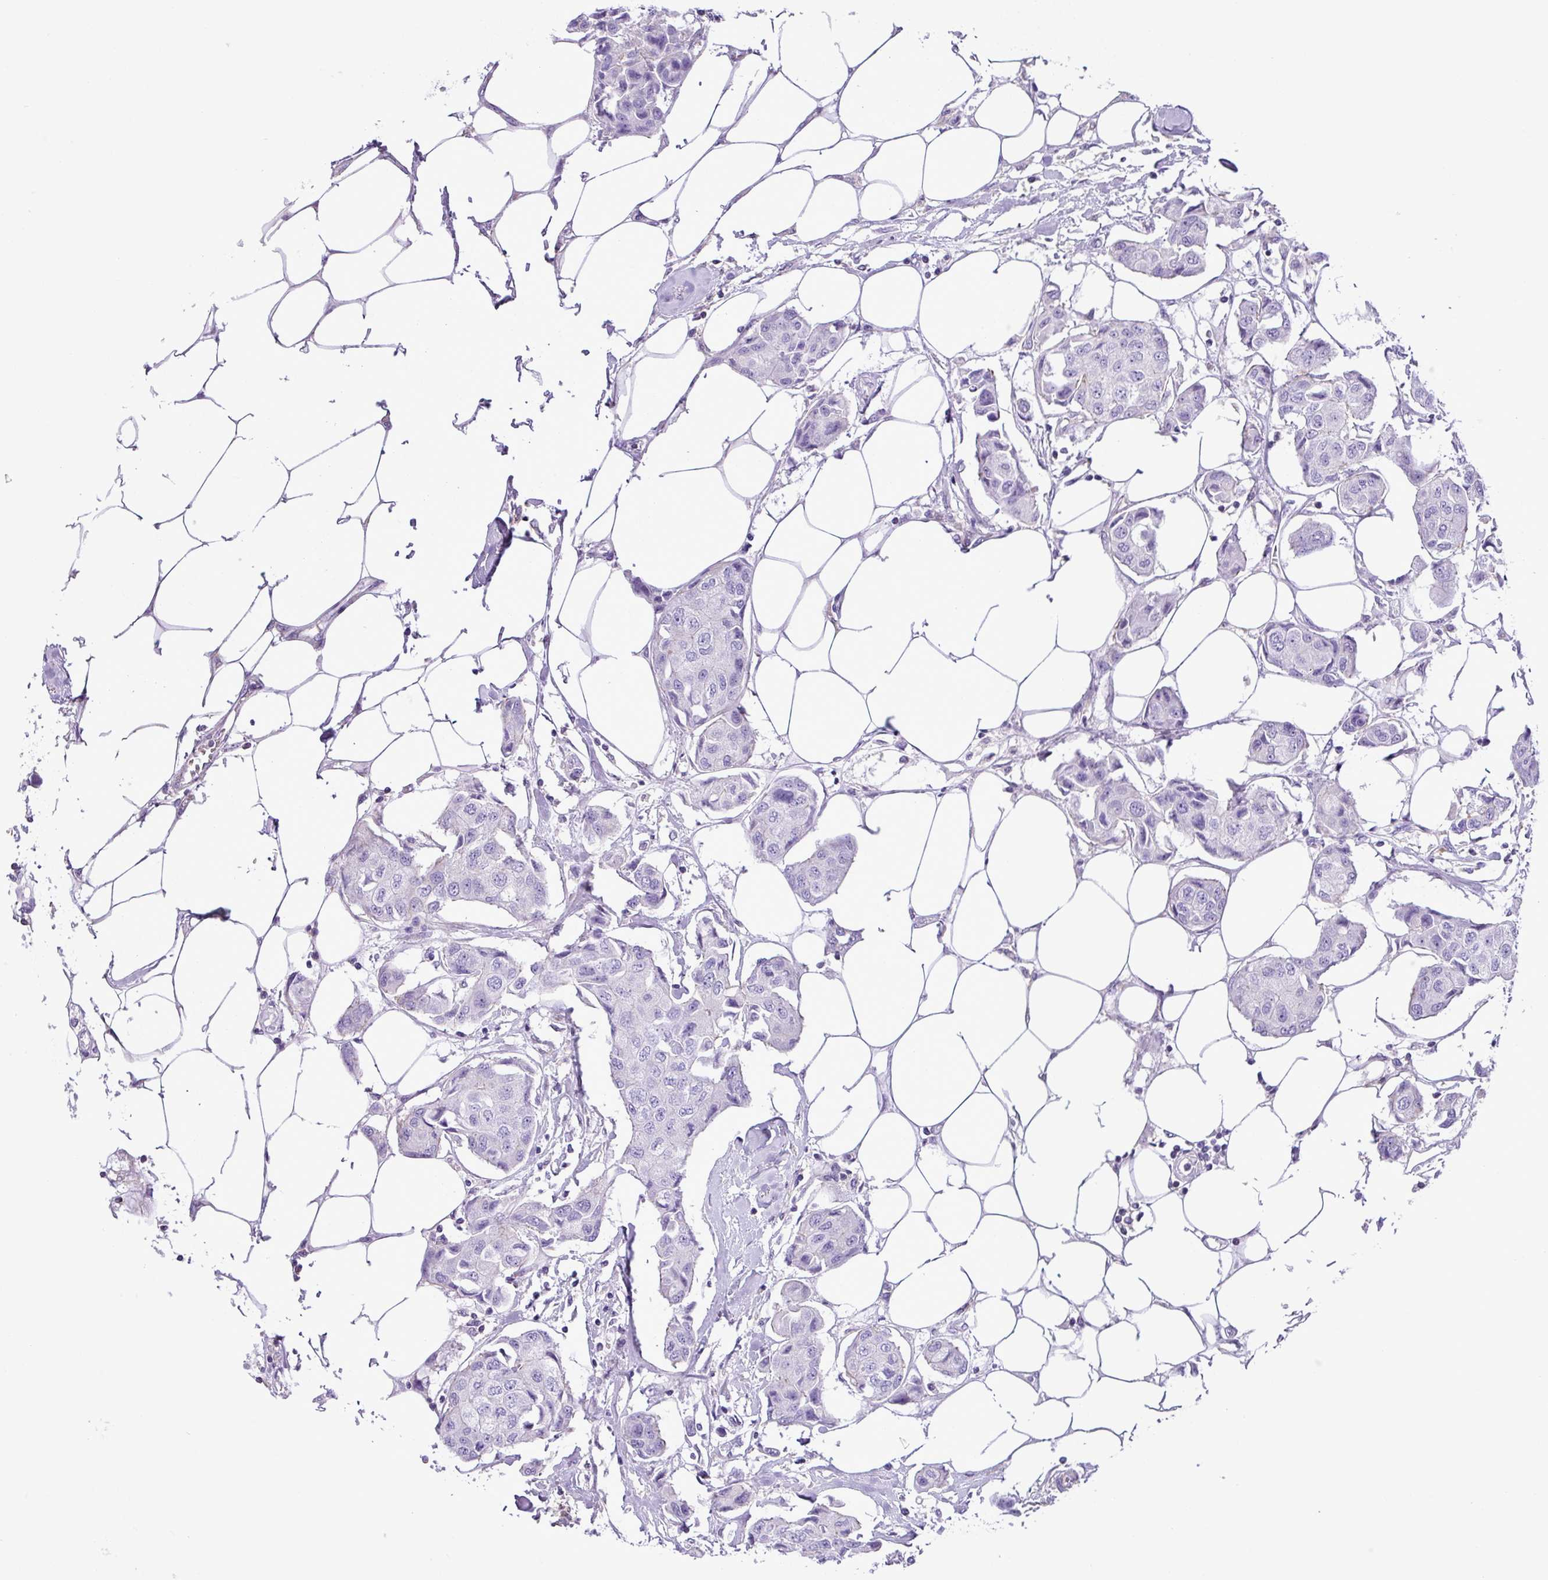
{"staining": {"intensity": "negative", "quantity": "none", "location": "none"}, "tissue": "breast cancer", "cell_type": "Tumor cells", "image_type": "cancer", "snomed": [{"axis": "morphology", "description": "Duct carcinoma"}, {"axis": "topography", "description": "Breast"}, {"axis": "topography", "description": "Lymph node"}], "caption": "Tumor cells are negative for brown protein staining in breast cancer (infiltrating ductal carcinoma).", "gene": "ZNF334", "patient": {"sex": "female", "age": 80}}